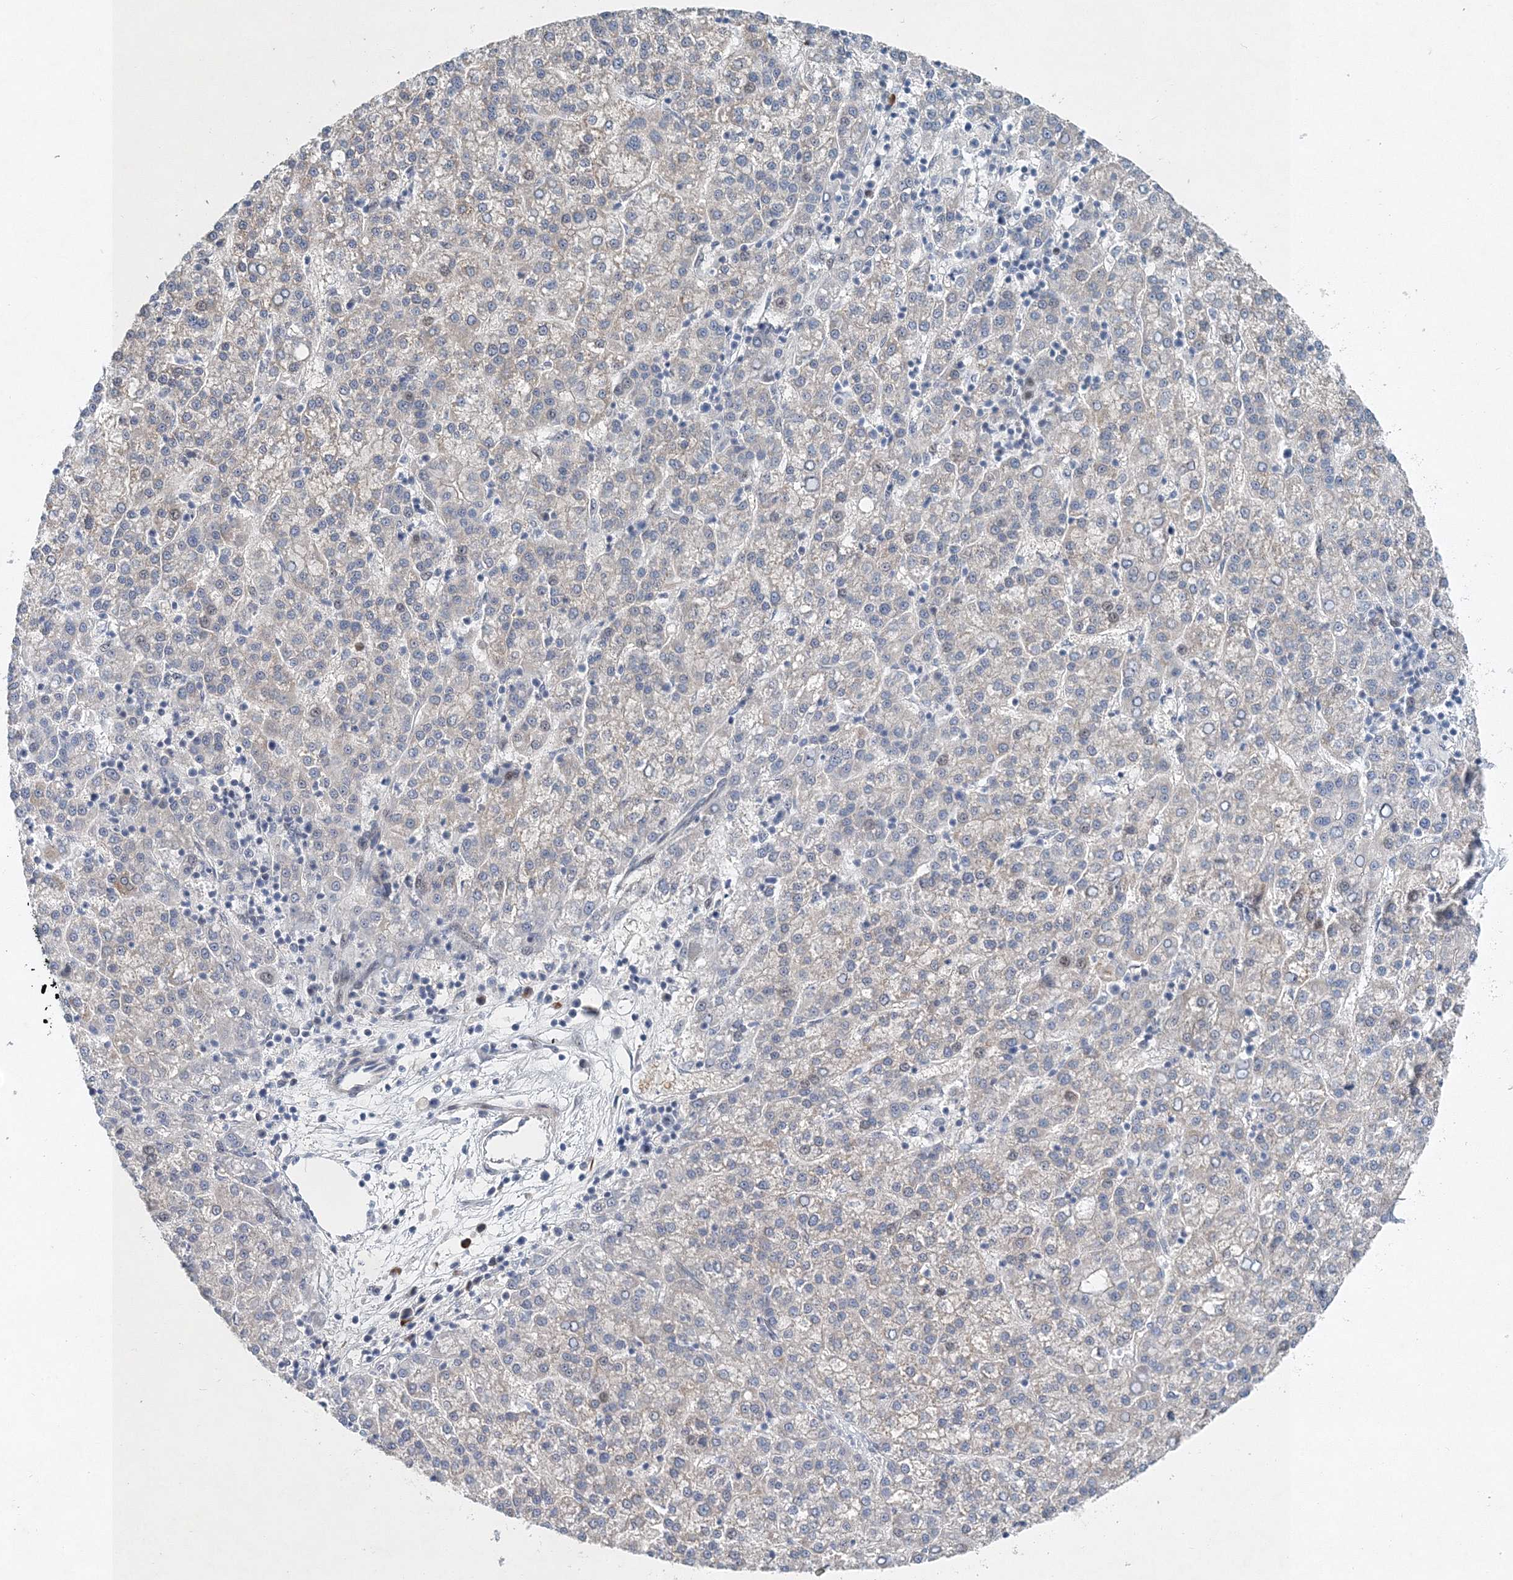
{"staining": {"intensity": "negative", "quantity": "none", "location": "none"}, "tissue": "liver cancer", "cell_type": "Tumor cells", "image_type": "cancer", "snomed": [{"axis": "morphology", "description": "Carcinoma, Hepatocellular, NOS"}, {"axis": "topography", "description": "Liver"}], "caption": "IHC micrograph of neoplastic tissue: human liver cancer (hepatocellular carcinoma) stained with DAB displays no significant protein positivity in tumor cells. (DAB immunohistochemistry (IHC) visualized using brightfield microscopy, high magnification).", "gene": "UIMC1", "patient": {"sex": "female", "age": 58}}